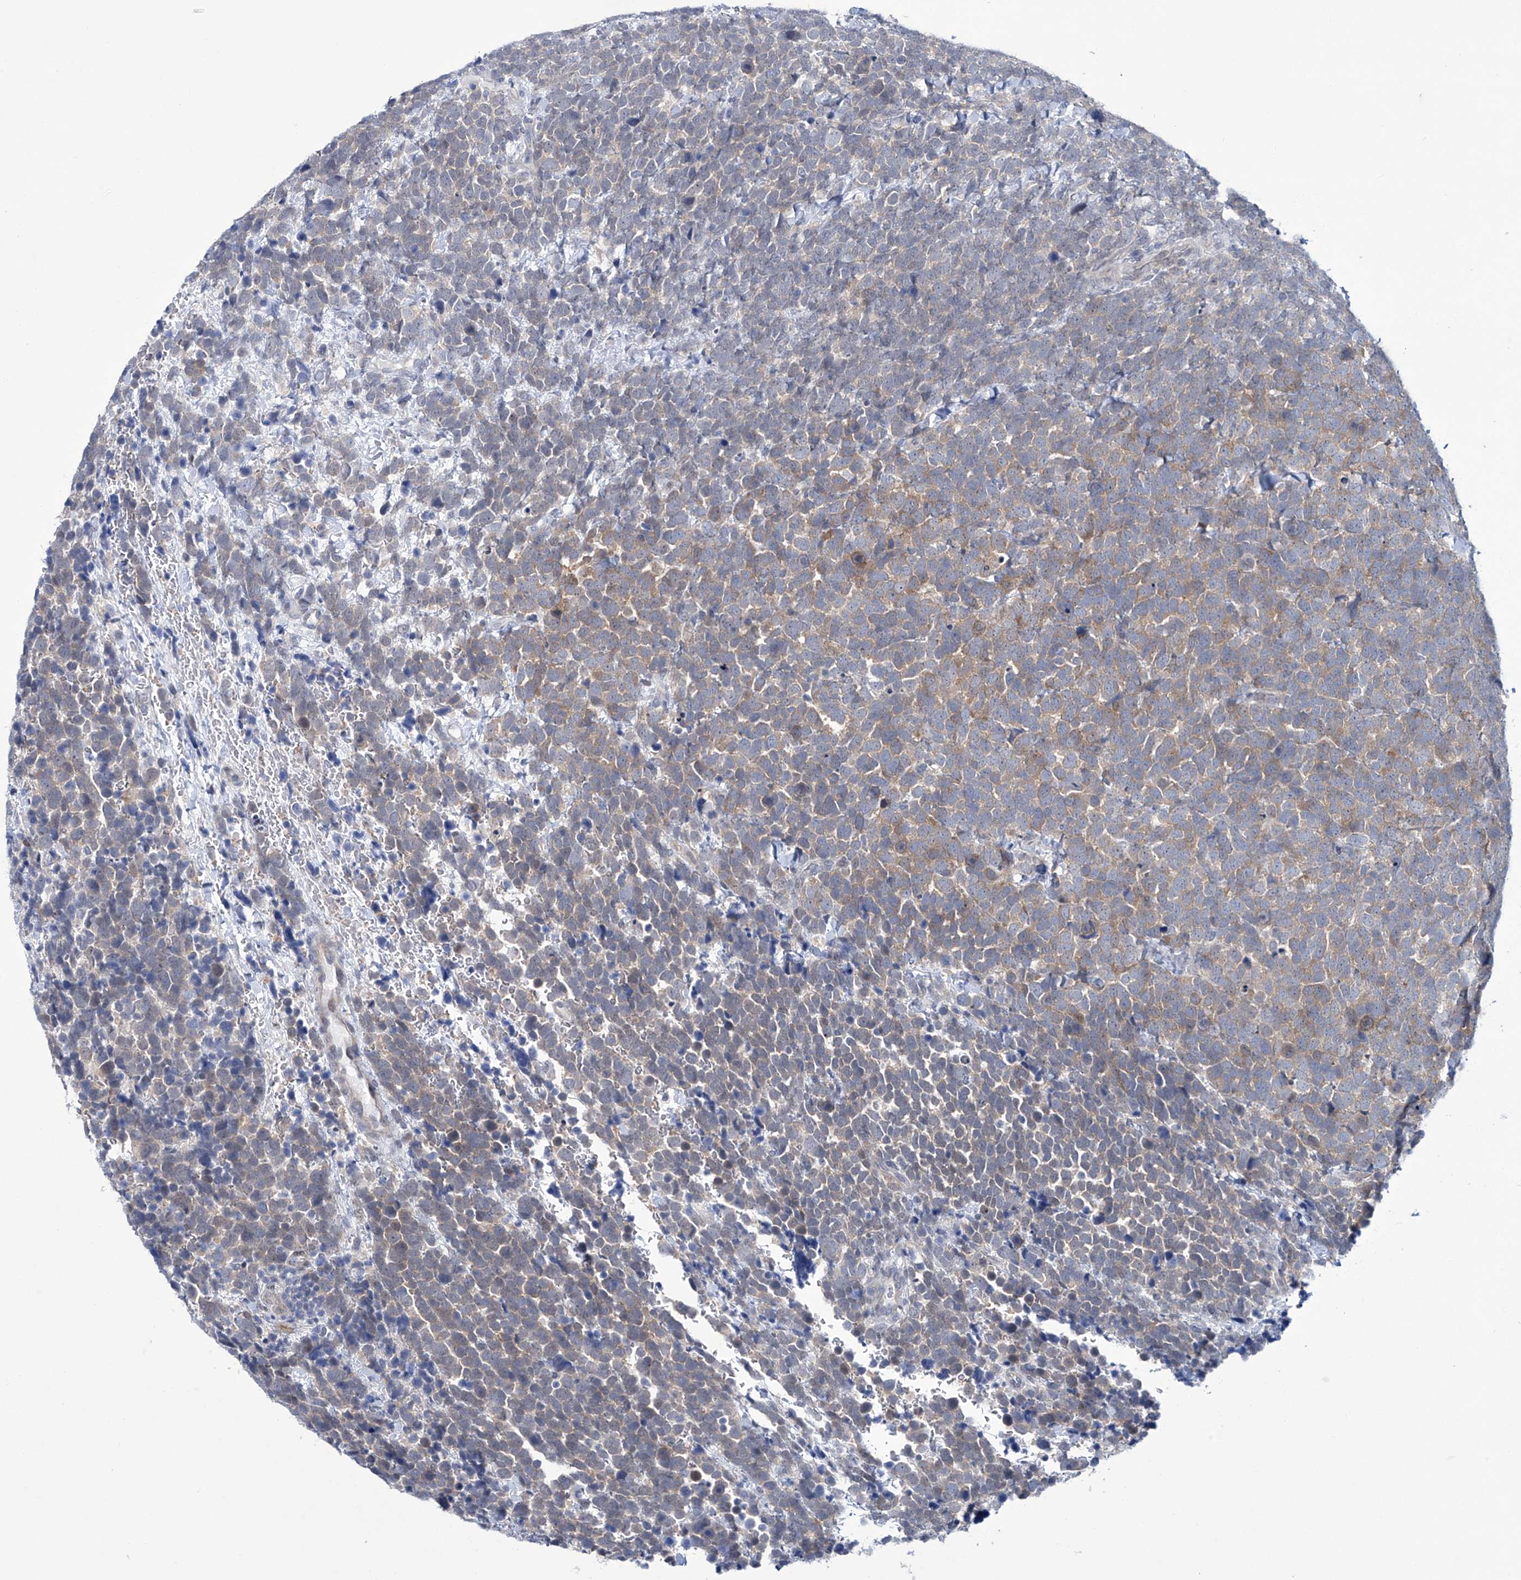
{"staining": {"intensity": "weak", "quantity": "25%-75%", "location": "cytoplasmic/membranous"}, "tissue": "urothelial cancer", "cell_type": "Tumor cells", "image_type": "cancer", "snomed": [{"axis": "morphology", "description": "Urothelial carcinoma, High grade"}, {"axis": "topography", "description": "Urinary bladder"}], "caption": "IHC (DAB) staining of human high-grade urothelial carcinoma displays weak cytoplasmic/membranous protein staining in about 25%-75% of tumor cells.", "gene": "TRIM60", "patient": {"sex": "female", "age": 82}}